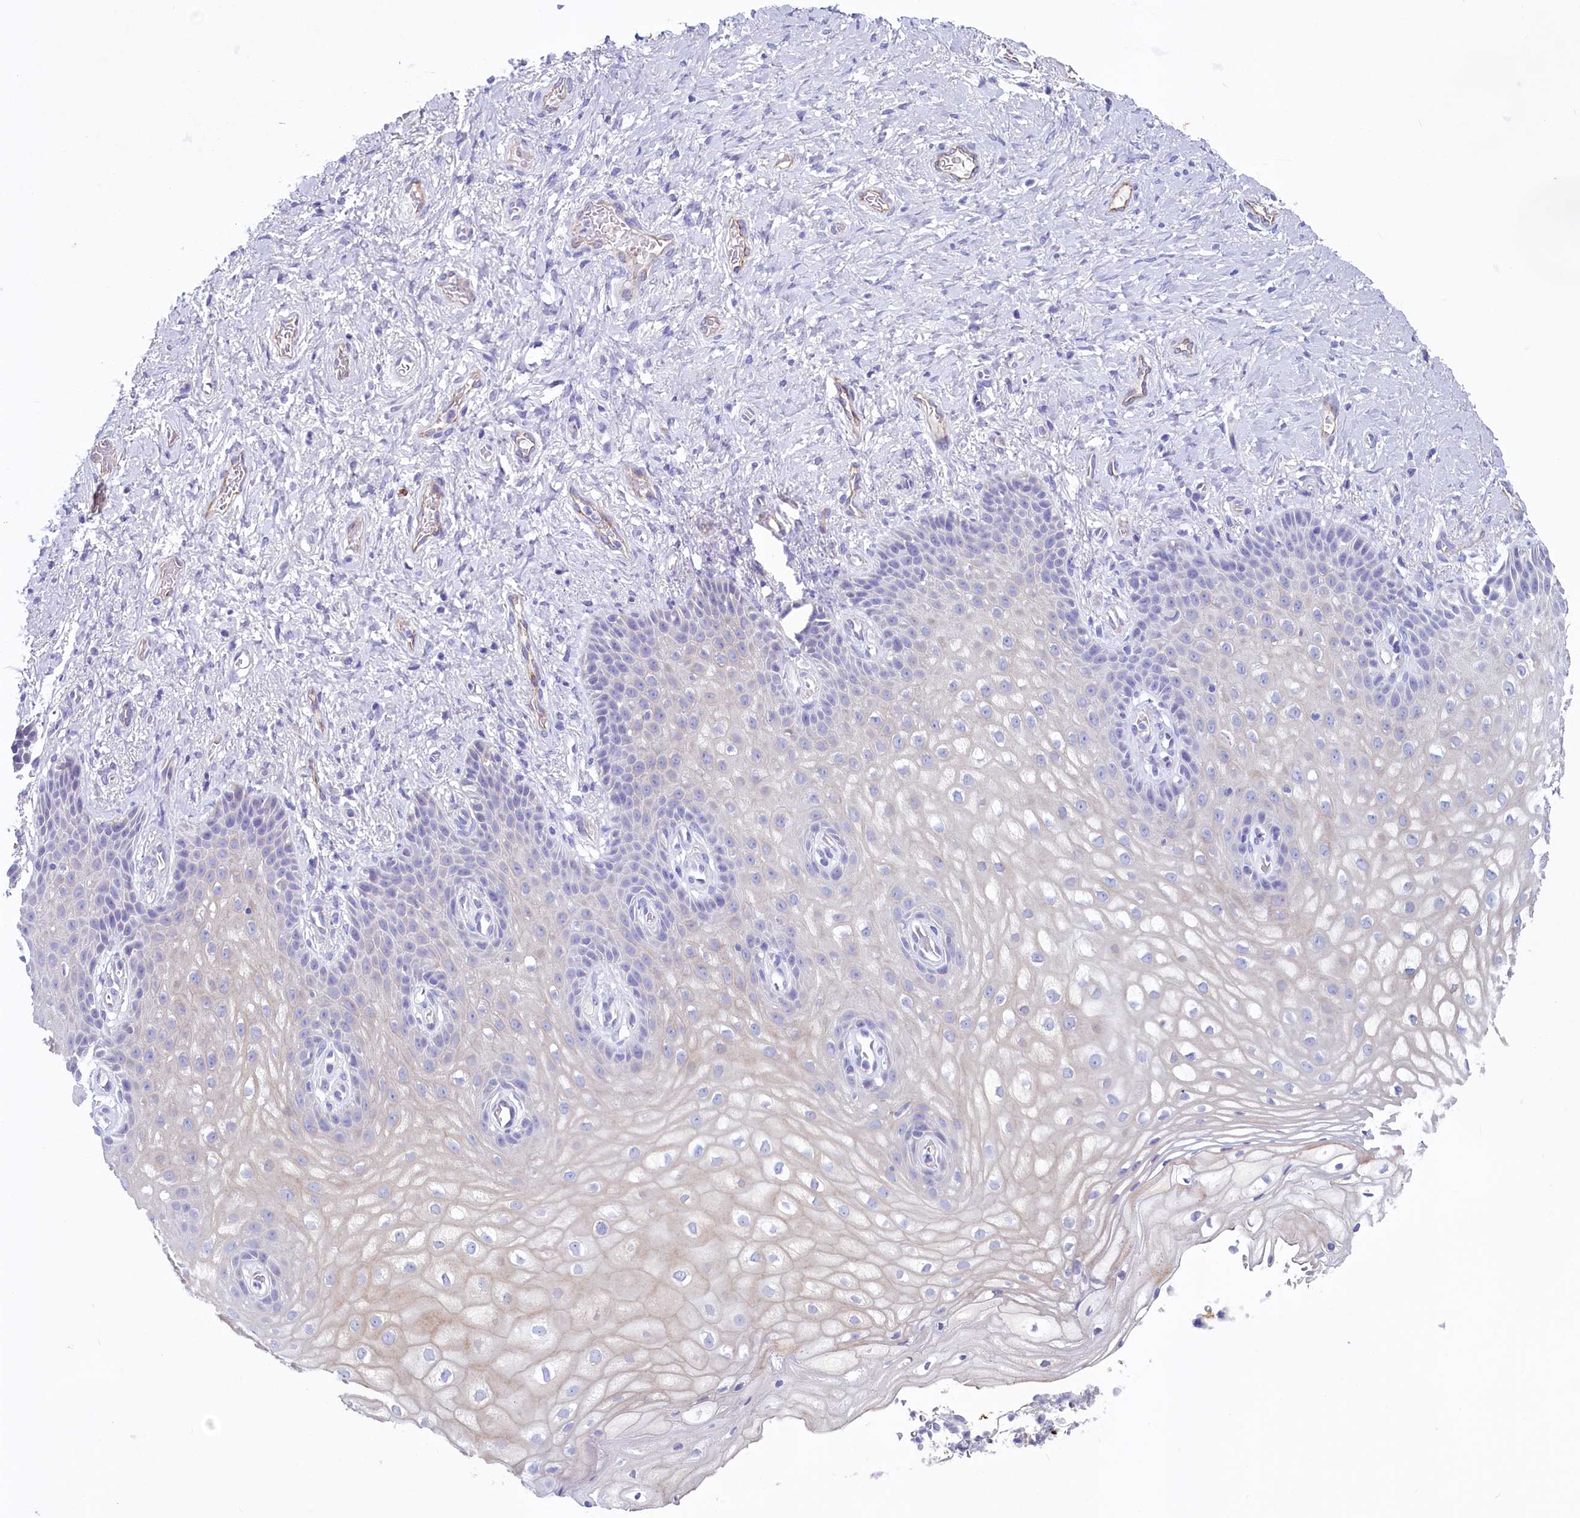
{"staining": {"intensity": "negative", "quantity": "none", "location": "none"}, "tissue": "vagina", "cell_type": "Squamous epithelial cells", "image_type": "normal", "snomed": [{"axis": "morphology", "description": "Normal tissue, NOS"}, {"axis": "topography", "description": "Vagina"}], "caption": "High power microscopy image of an IHC image of benign vagina, revealing no significant expression in squamous epithelial cells.", "gene": "INSC", "patient": {"sex": "female", "age": 60}}